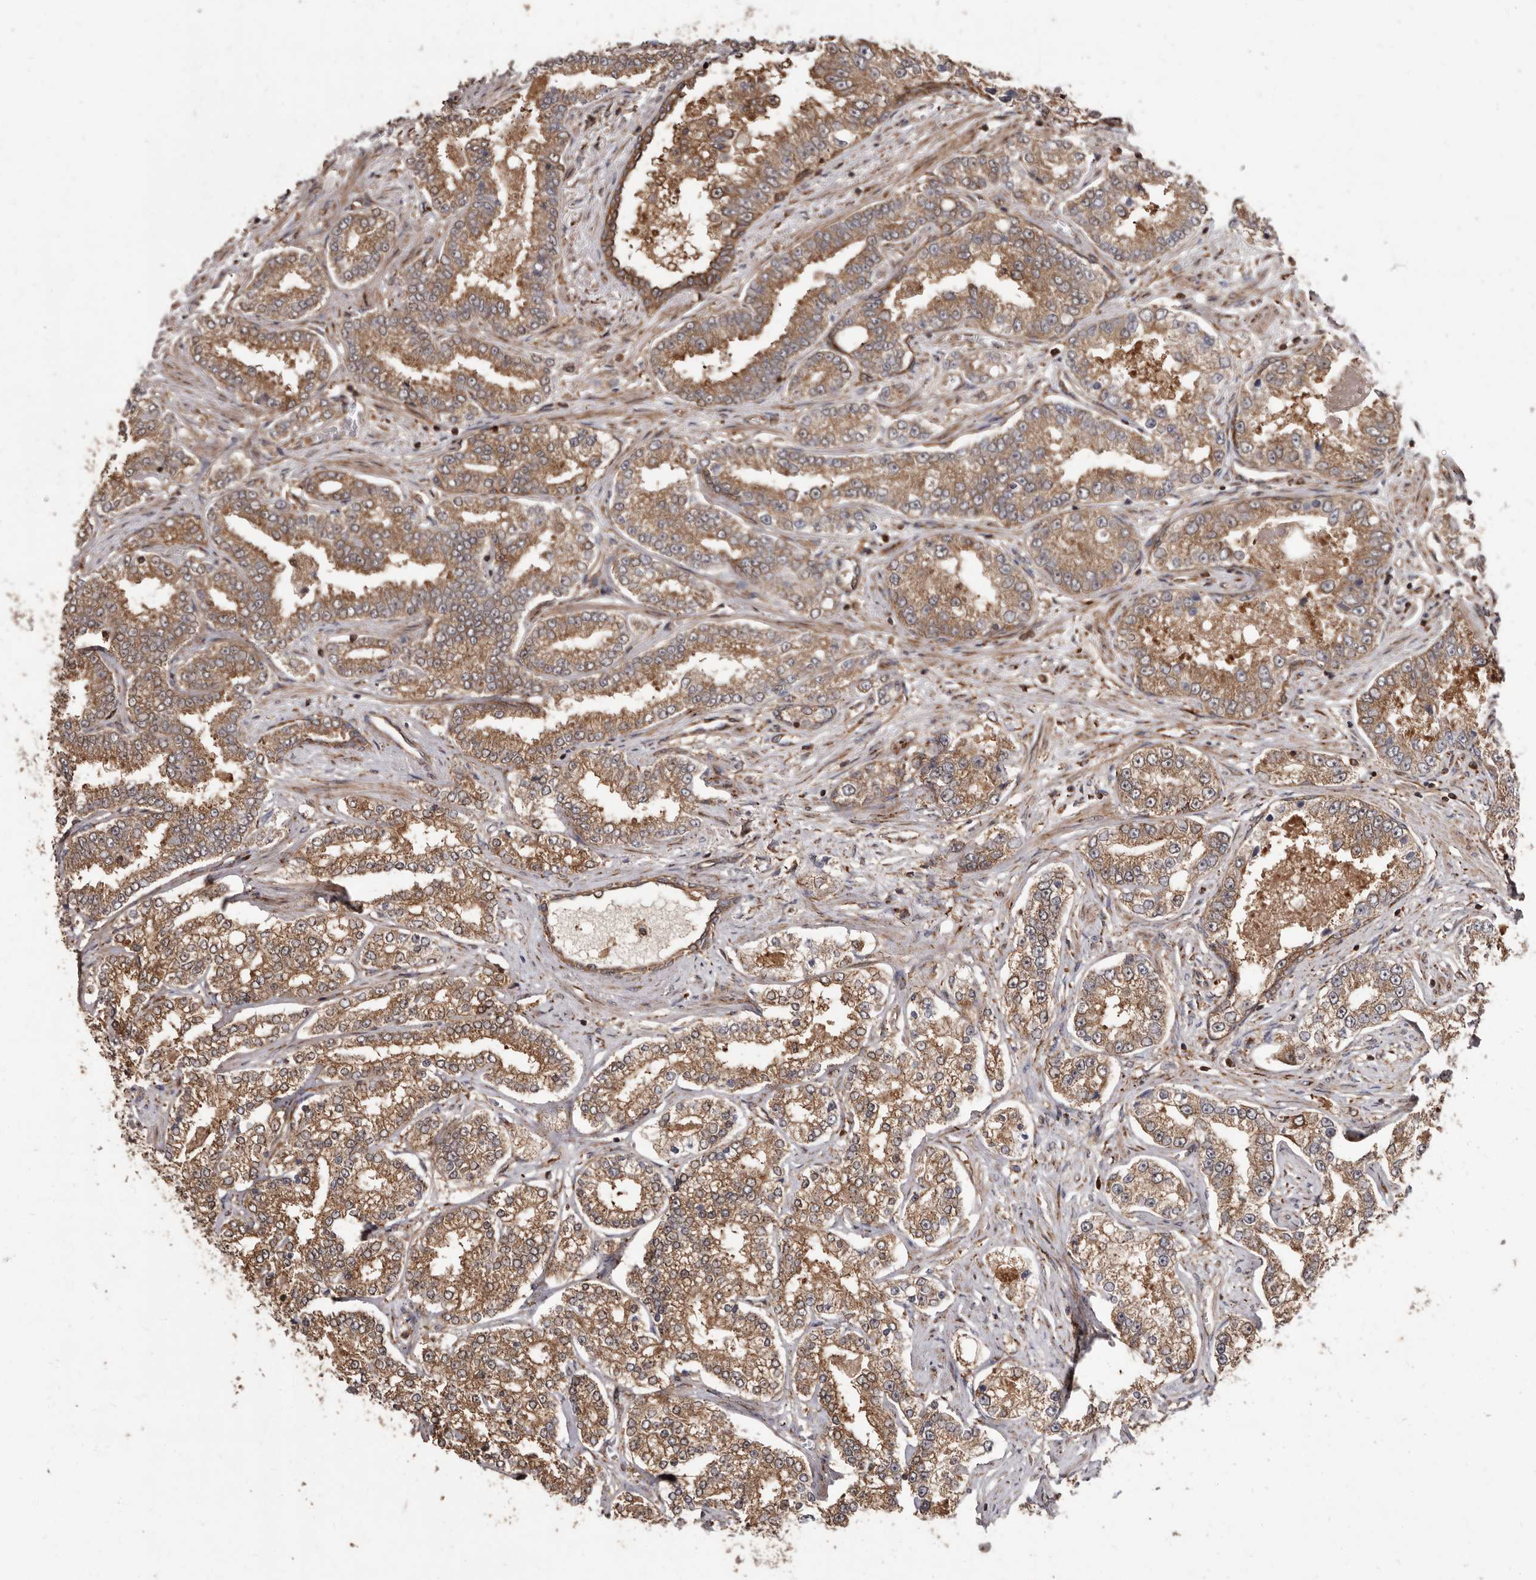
{"staining": {"intensity": "moderate", "quantity": ">75%", "location": "cytoplasmic/membranous"}, "tissue": "prostate cancer", "cell_type": "Tumor cells", "image_type": "cancer", "snomed": [{"axis": "morphology", "description": "Normal tissue, NOS"}, {"axis": "morphology", "description": "Adenocarcinoma, High grade"}, {"axis": "topography", "description": "Prostate"}], "caption": "Immunohistochemistry micrograph of neoplastic tissue: high-grade adenocarcinoma (prostate) stained using immunohistochemistry (IHC) demonstrates medium levels of moderate protein expression localized specifically in the cytoplasmic/membranous of tumor cells, appearing as a cytoplasmic/membranous brown color.", "gene": "FLAD1", "patient": {"sex": "male", "age": 83}}